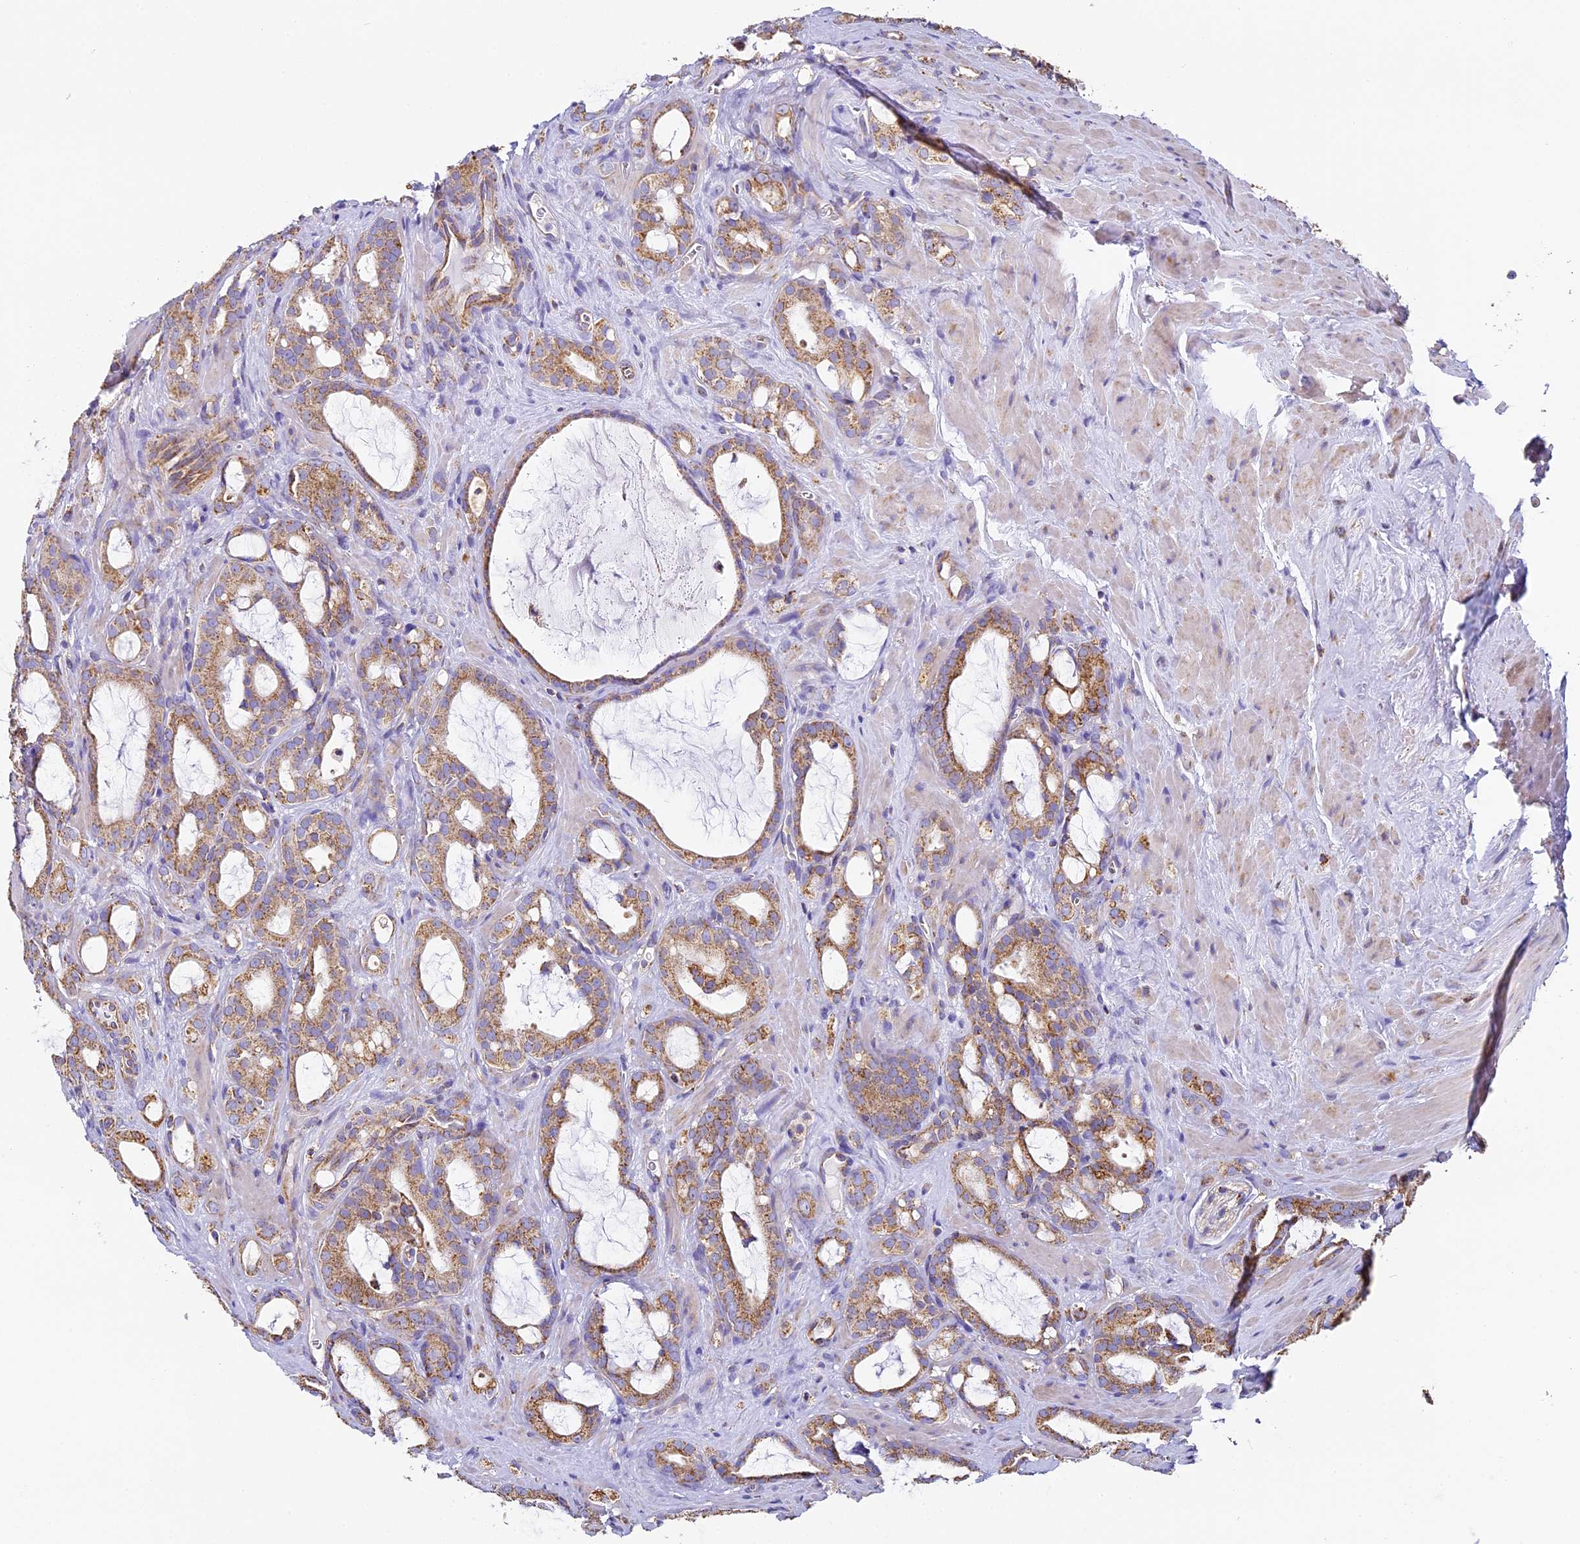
{"staining": {"intensity": "moderate", "quantity": ">75%", "location": "cytoplasmic/membranous"}, "tissue": "prostate cancer", "cell_type": "Tumor cells", "image_type": "cancer", "snomed": [{"axis": "morphology", "description": "Adenocarcinoma, High grade"}, {"axis": "topography", "description": "Prostate"}], "caption": "A brown stain shows moderate cytoplasmic/membranous positivity of a protein in human prostate cancer (adenocarcinoma (high-grade)) tumor cells.", "gene": "STK17A", "patient": {"sex": "male", "age": 72}}